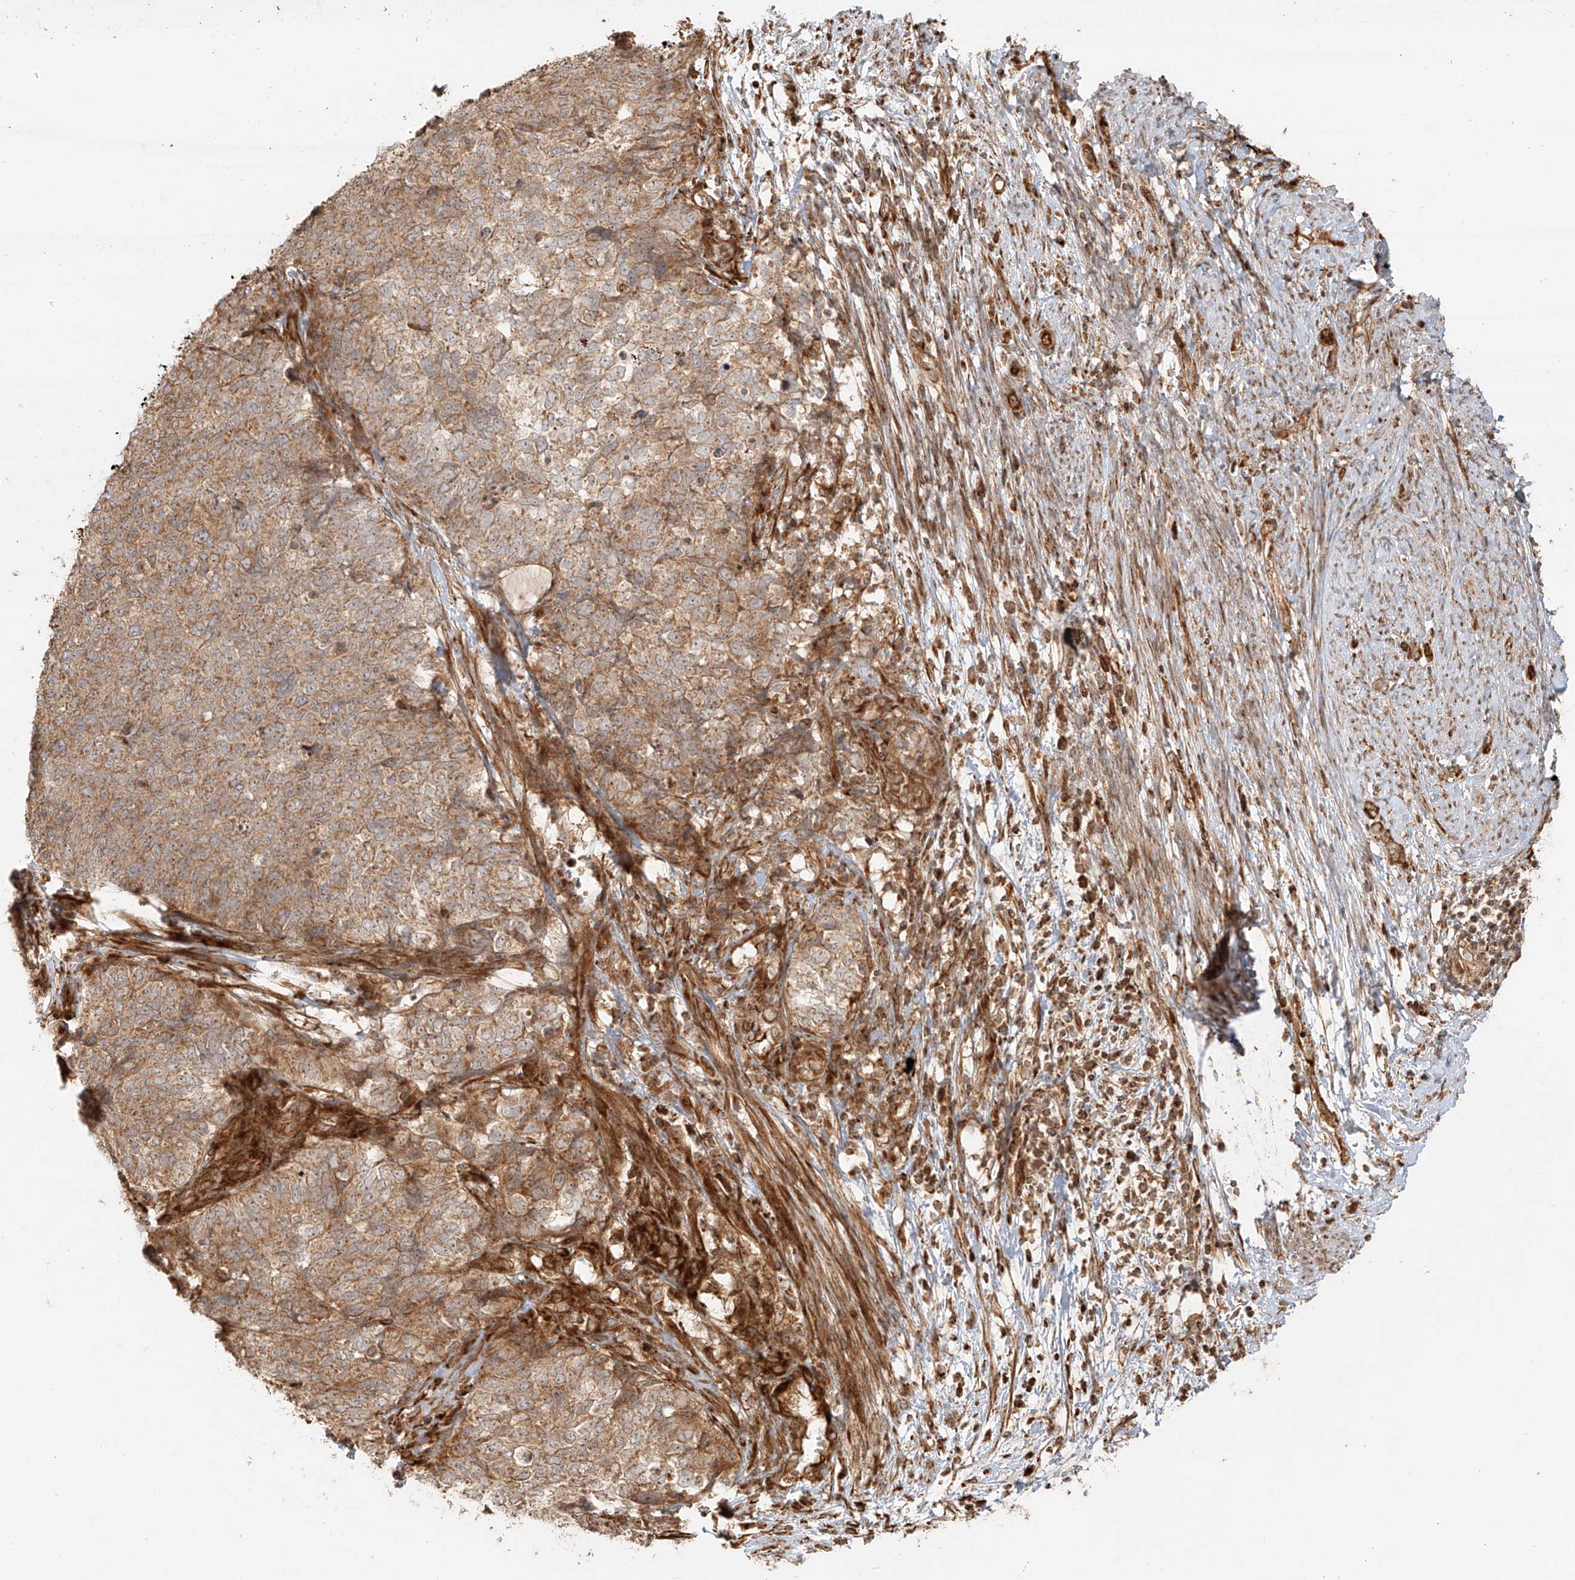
{"staining": {"intensity": "moderate", "quantity": ">75%", "location": "cytoplasmic/membranous"}, "tissue": "cervical cancer", "cell_type": "Tumor cells", "image_type": "cancer", "snomed": [{"axis": "morphology", "description": "Squamous cell carcinoma, NOS"}, {"axis": "topography", "description": "Cervix"}], "caption": "The photomicrograph shows a brown stain indicating the presence of a protein in the cytoplasmic/membranous of tumor cells in cervical squamous cell carcinoma.", "gene": "MIPEP", "patient": {"sex": "female", "age": 63}}